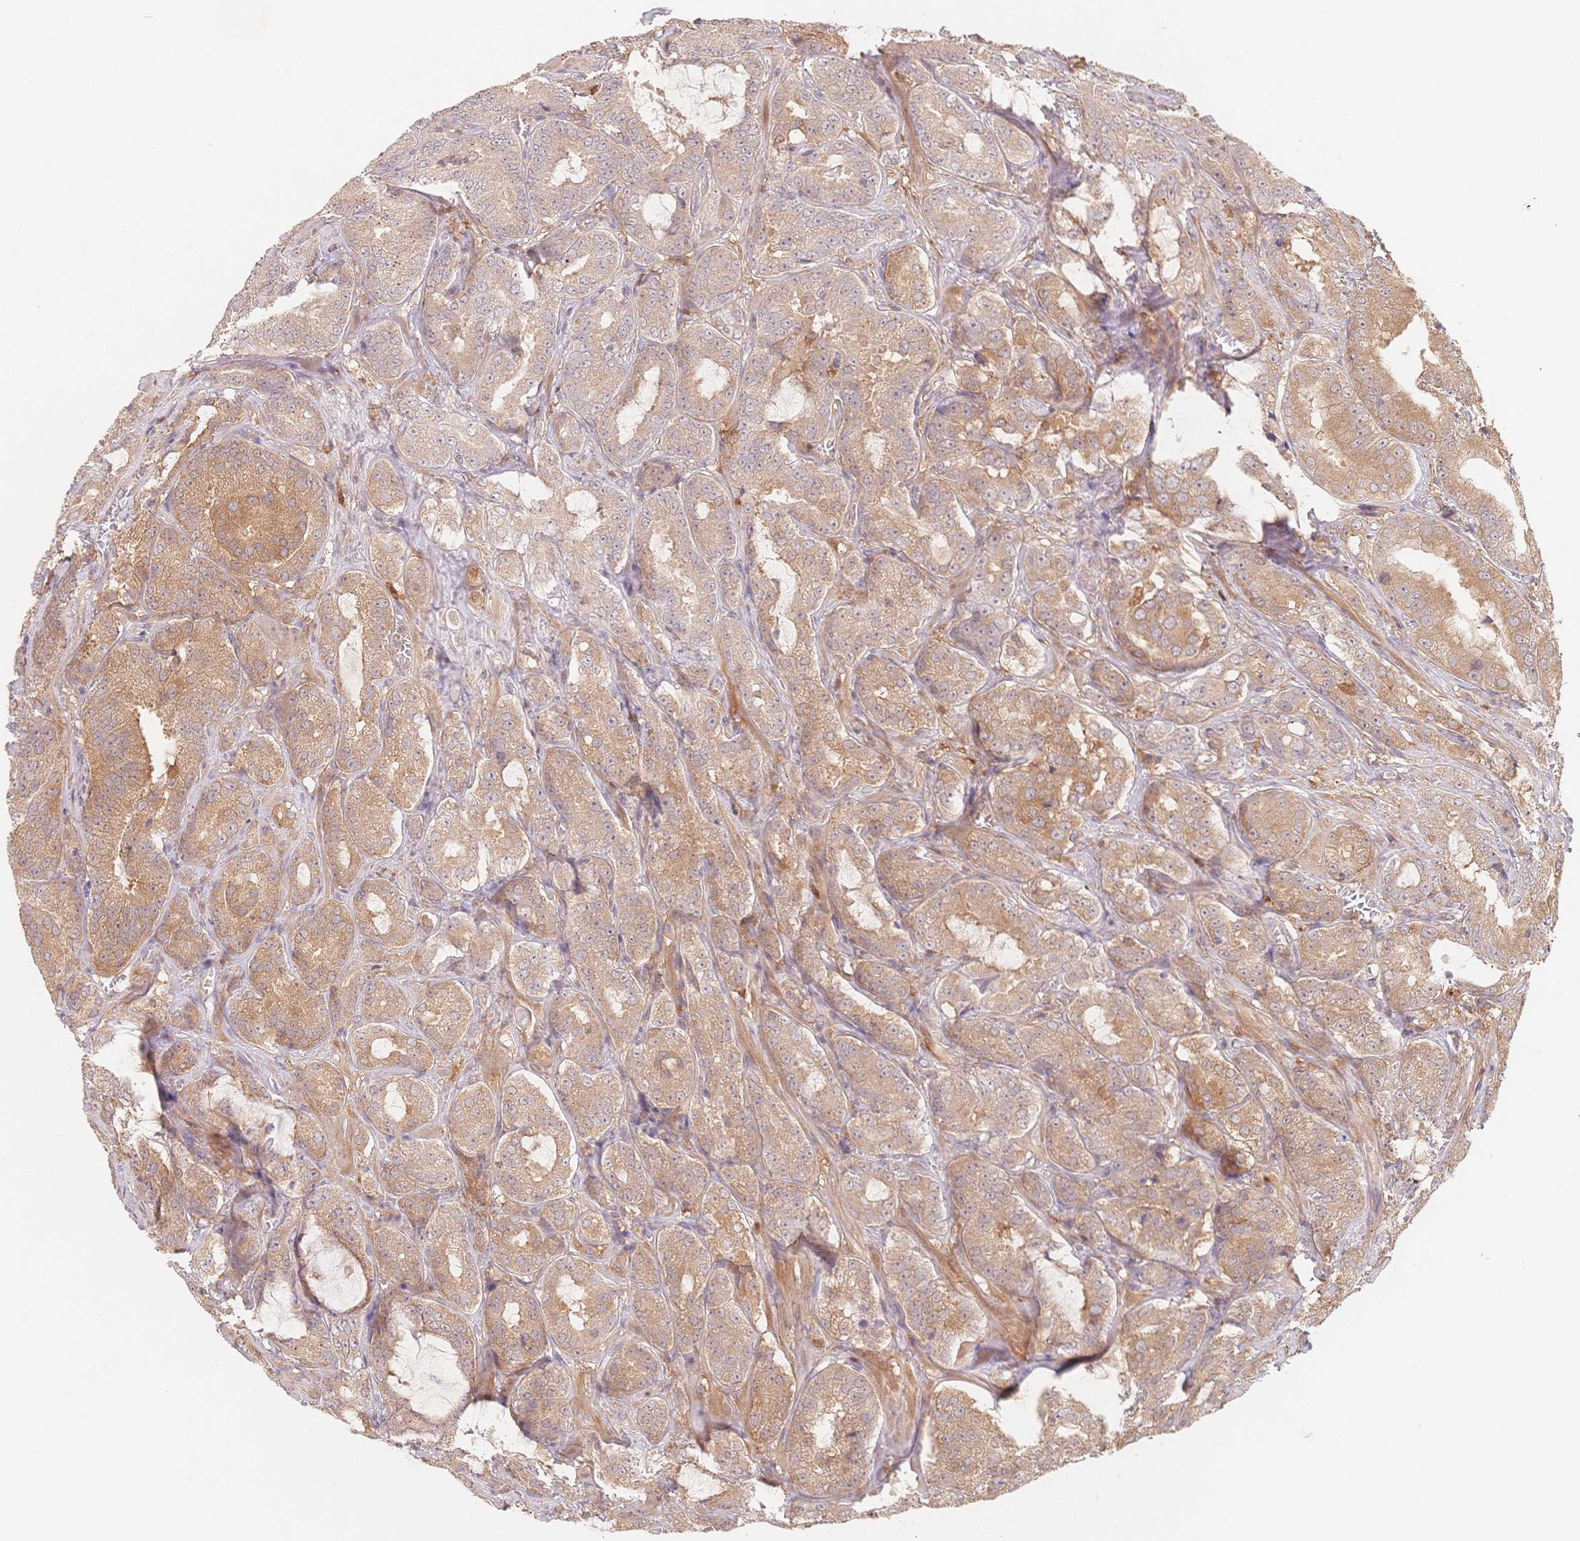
{"staining": {"intensity": "weak", "quantity": "25%-75%", "location": "cytoplasmic/membranous"}, "tissue": "prostate cancer", "cell_type": "Tumor cells", "image_type": "cancer", "snomed": [{"axis": "morphology", "description": "Adenocarcinoma, High grade"}, {"axis": "topography", "description": "Prostate"}], "caption": "This histopathology image displays prostate cancer (high-grade adenocarcinoma) stained with immunohistochemistry to label a protein in brown. The cytoplasmic/membranous of tumor cells show weak positivity for the protein. Nuclei are counter-stained blue.", "gene": "C12orf75", "patient": {"sex": "male", "age": 64}}